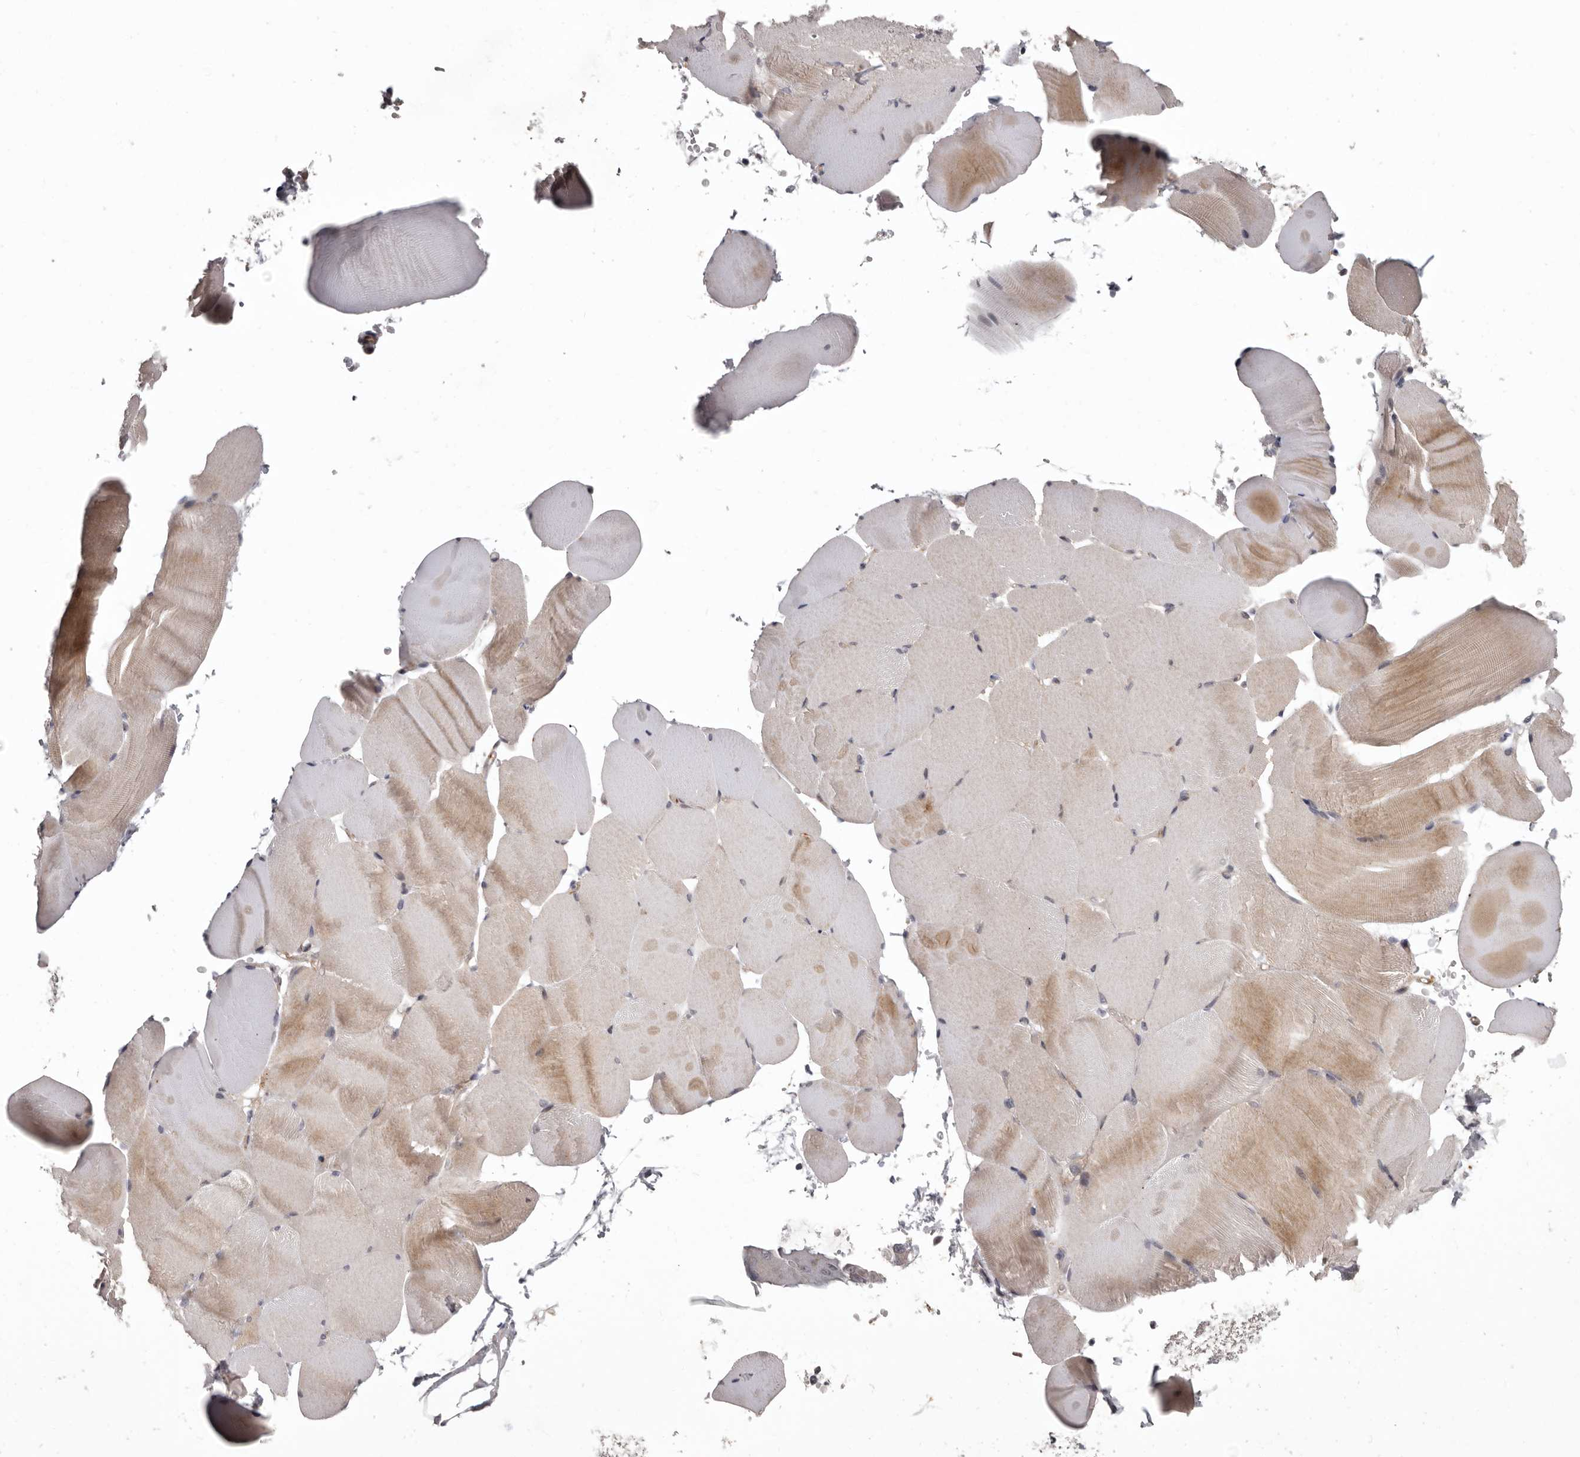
{"staining": {"intensity": "weak", "quantity": "<25%", "location": "cytoplasmic/membranous"}, "tissue": "skeletal muscle", "cell_type": "Myocytes", "image_type": "normal", "snomed": [{"axis": "morphology", "description": "Normal tissue, NOS"}, {"axis": "topography", "description": "Skeletal muscle"}, {"axis": "topography", "description": "Parathyroid gland"}], "caption": "Normal skeletal muscle was stained to show a protein in brown. There is no significant expression in myocytes.", "gene": "FGFR4", "patient": {"sex": "female", "age": 37}}